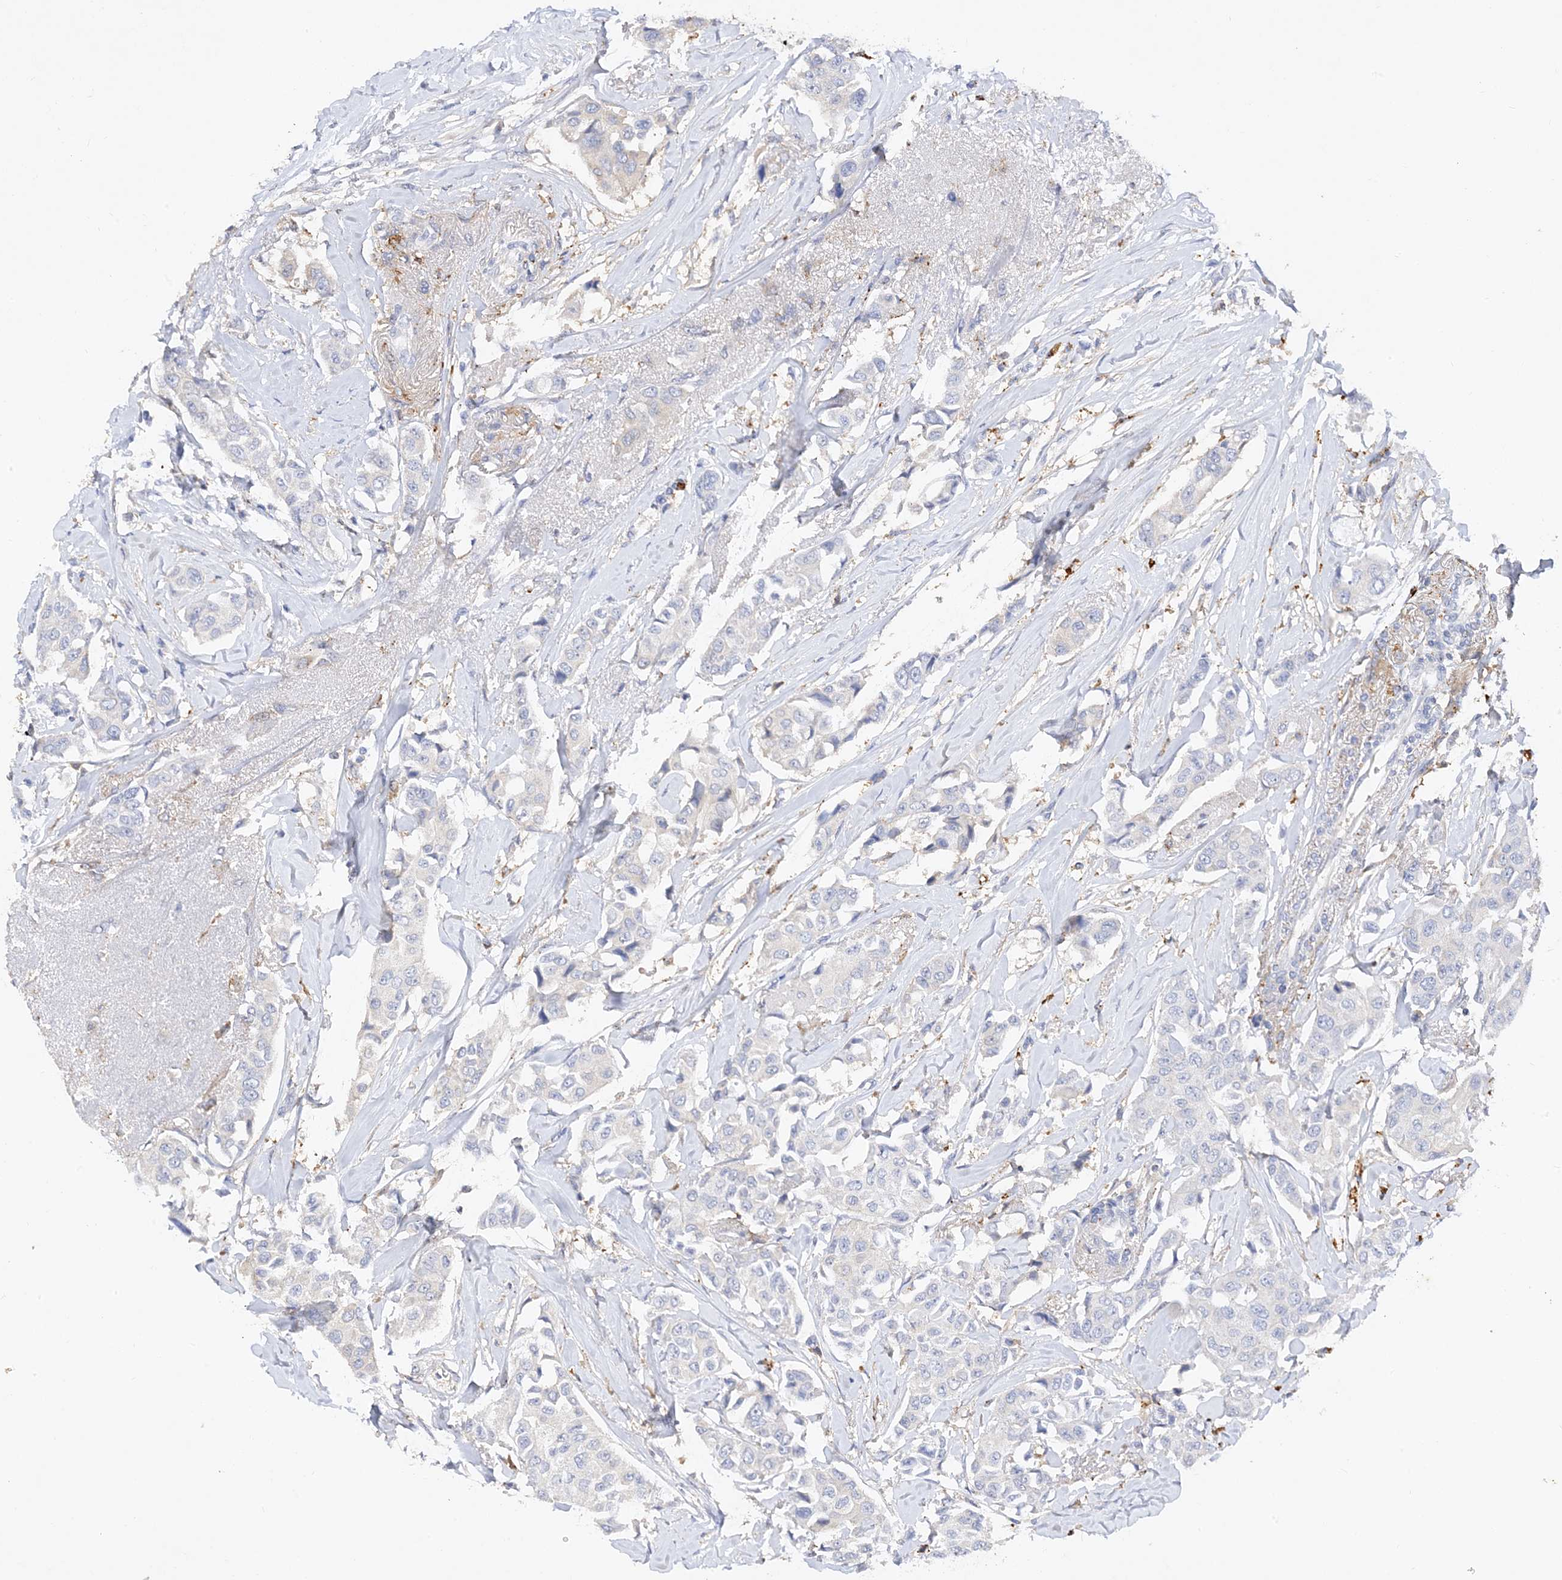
{"staining": {"intensity": "negative", "quantity": "none", "location": "none"}, "tissue": "breast cancer", "cell_type": "Tumor cells", "image_type": "cancer", "snomed": [{"axis": "morphology", "description": "Duct carcinoma"}, {"axis": "topography", "description": "Breast"}], "caption": "Breast cancer stained for a protein using immunohistochemistry (IHC) demonstrates no positivity tumor cells.", "gene": "ARV1", "patient": {"sex": "female", "age": 80}}